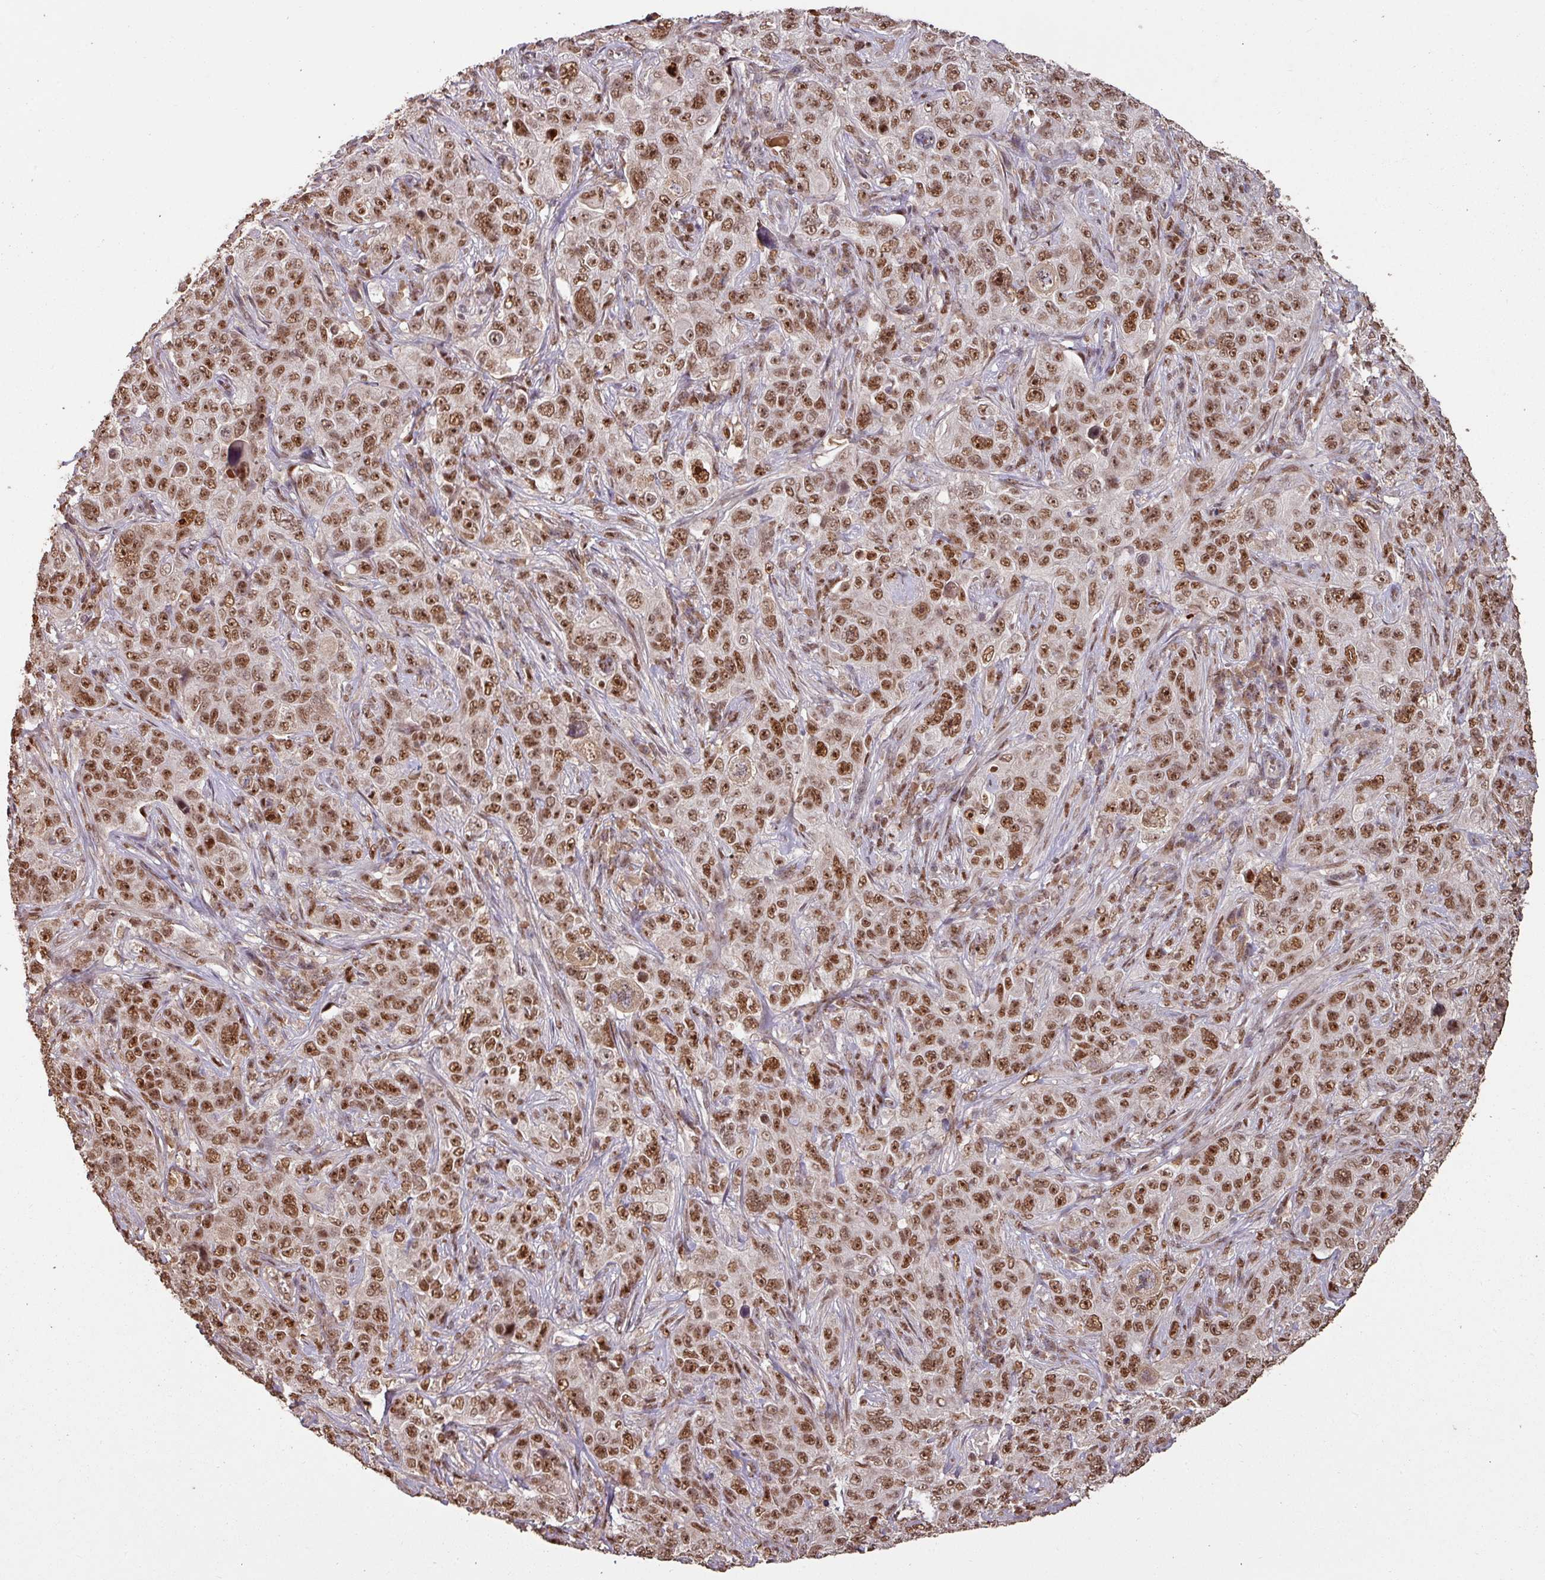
{"staining": {"intensity": "moderate", "quantity": ">75%", "location": "nuclear"}, "tissue": "pancreatic cancer", "cell_type": "Tumor cells", "image_type": "cancer", "snomed": [{"axis": "morphology", "description": "Adenocarcinoma, NOS"}, {"axis": "topography", "description": "Pancreas"}], "caption": "Moderate nuclear staining for a protein is identified in approximately >75% of tumor cells of pancreatic adenocarcinoma using immunohistochemistry (IHC).", "gene": "POLD1", "patient": {"sex": "male", "age": 68}}